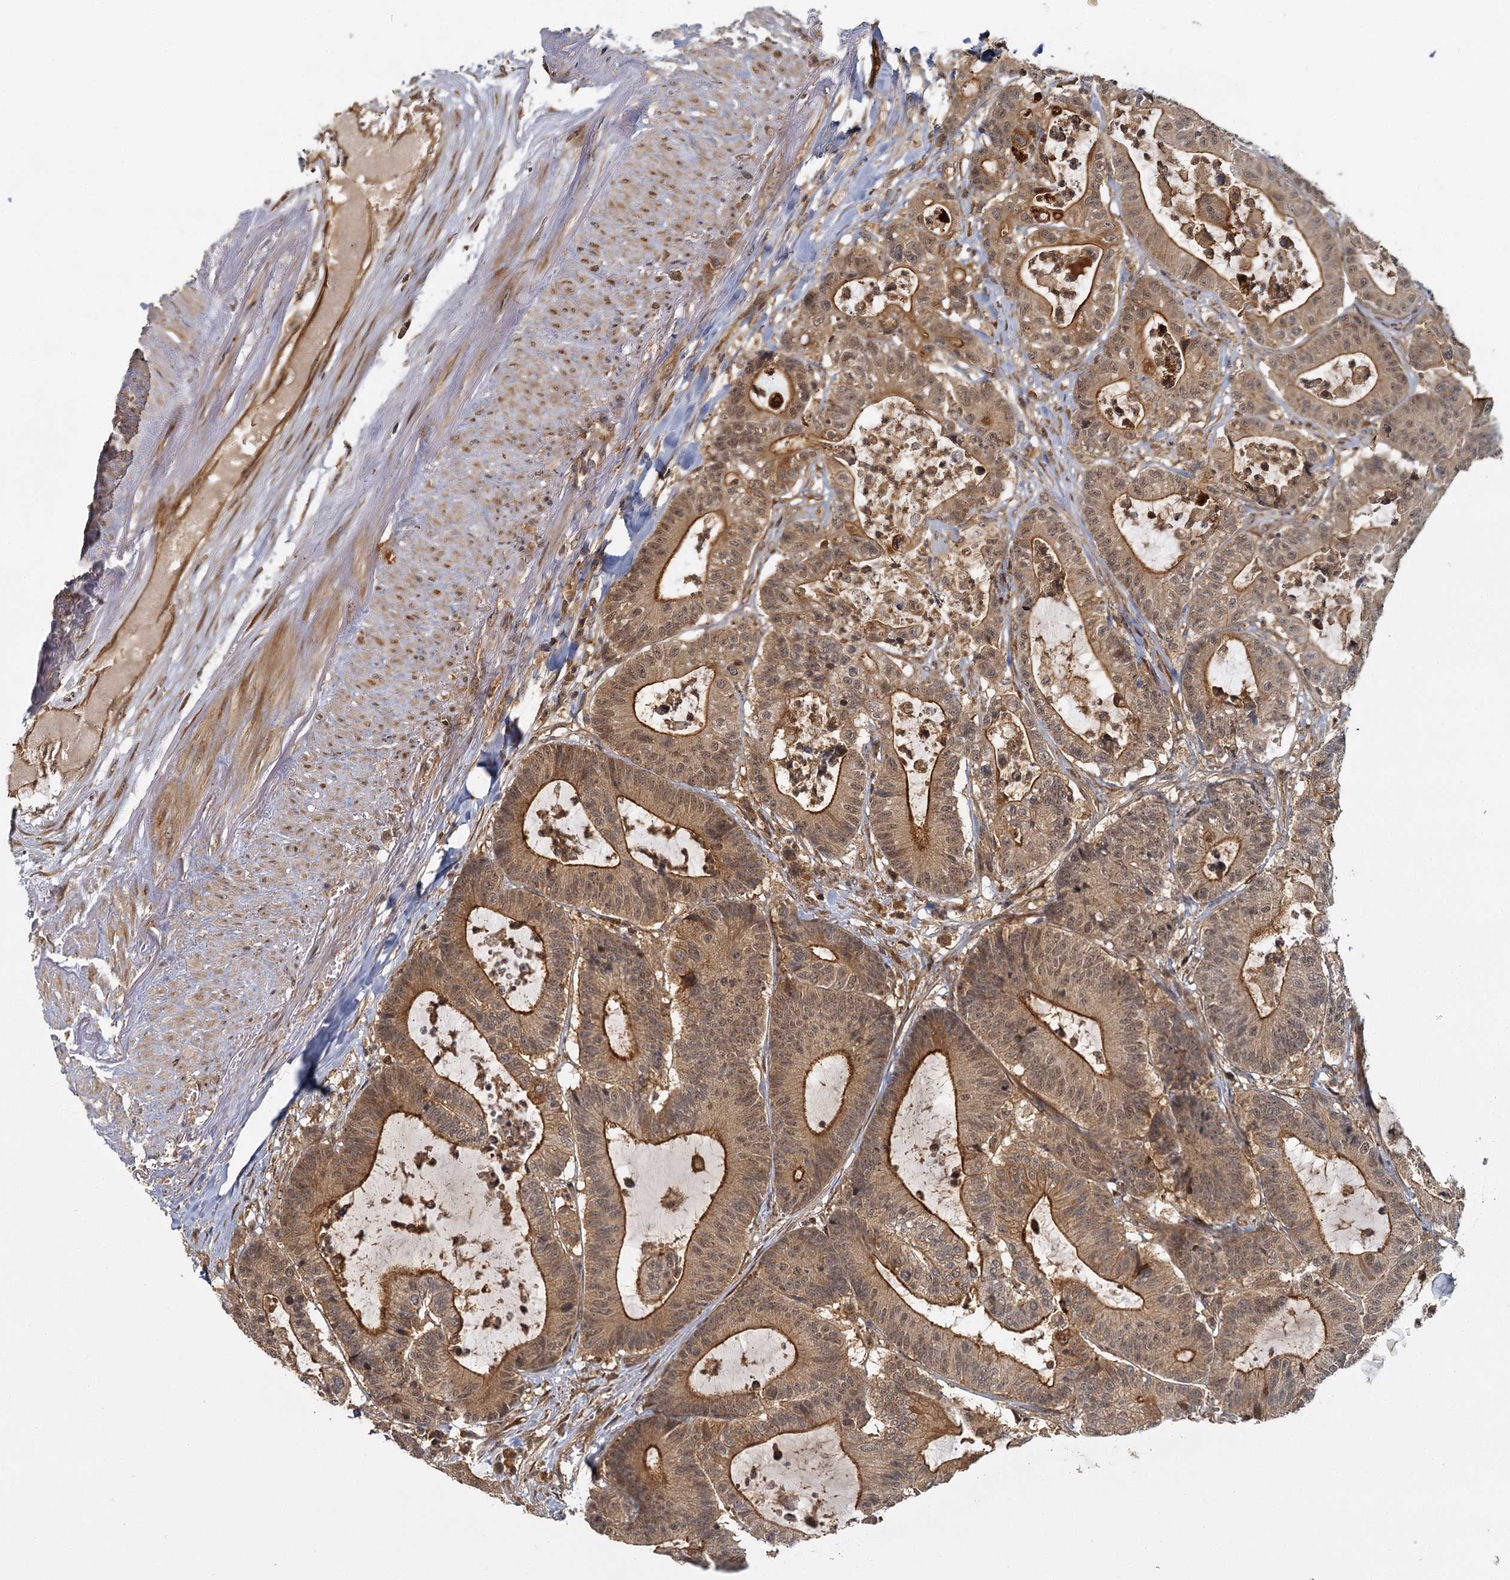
{"staining": {"intensity": "moderate", "quantity": ">75%", "location": "cytoplasmic/membranous,nuclear"}, "tissue": "colorectal cancer", "cell_type": "Tumor cells", "image_type": "cancer", "snomed": [{"axis": "morphology", "description": "Adenocarcinoma, NOS"}, {"axis": "topography", "description": "Colon"}], "caption": "This is a micrograph of immunohistochemistry (IHC) staining of colorectal cancer, which shows moderate expression in the cytoplasmic/membranous and nuclear of tumor cells.", "gene": "ZNF549", "patient": {"sex": "female", "age": 84}}